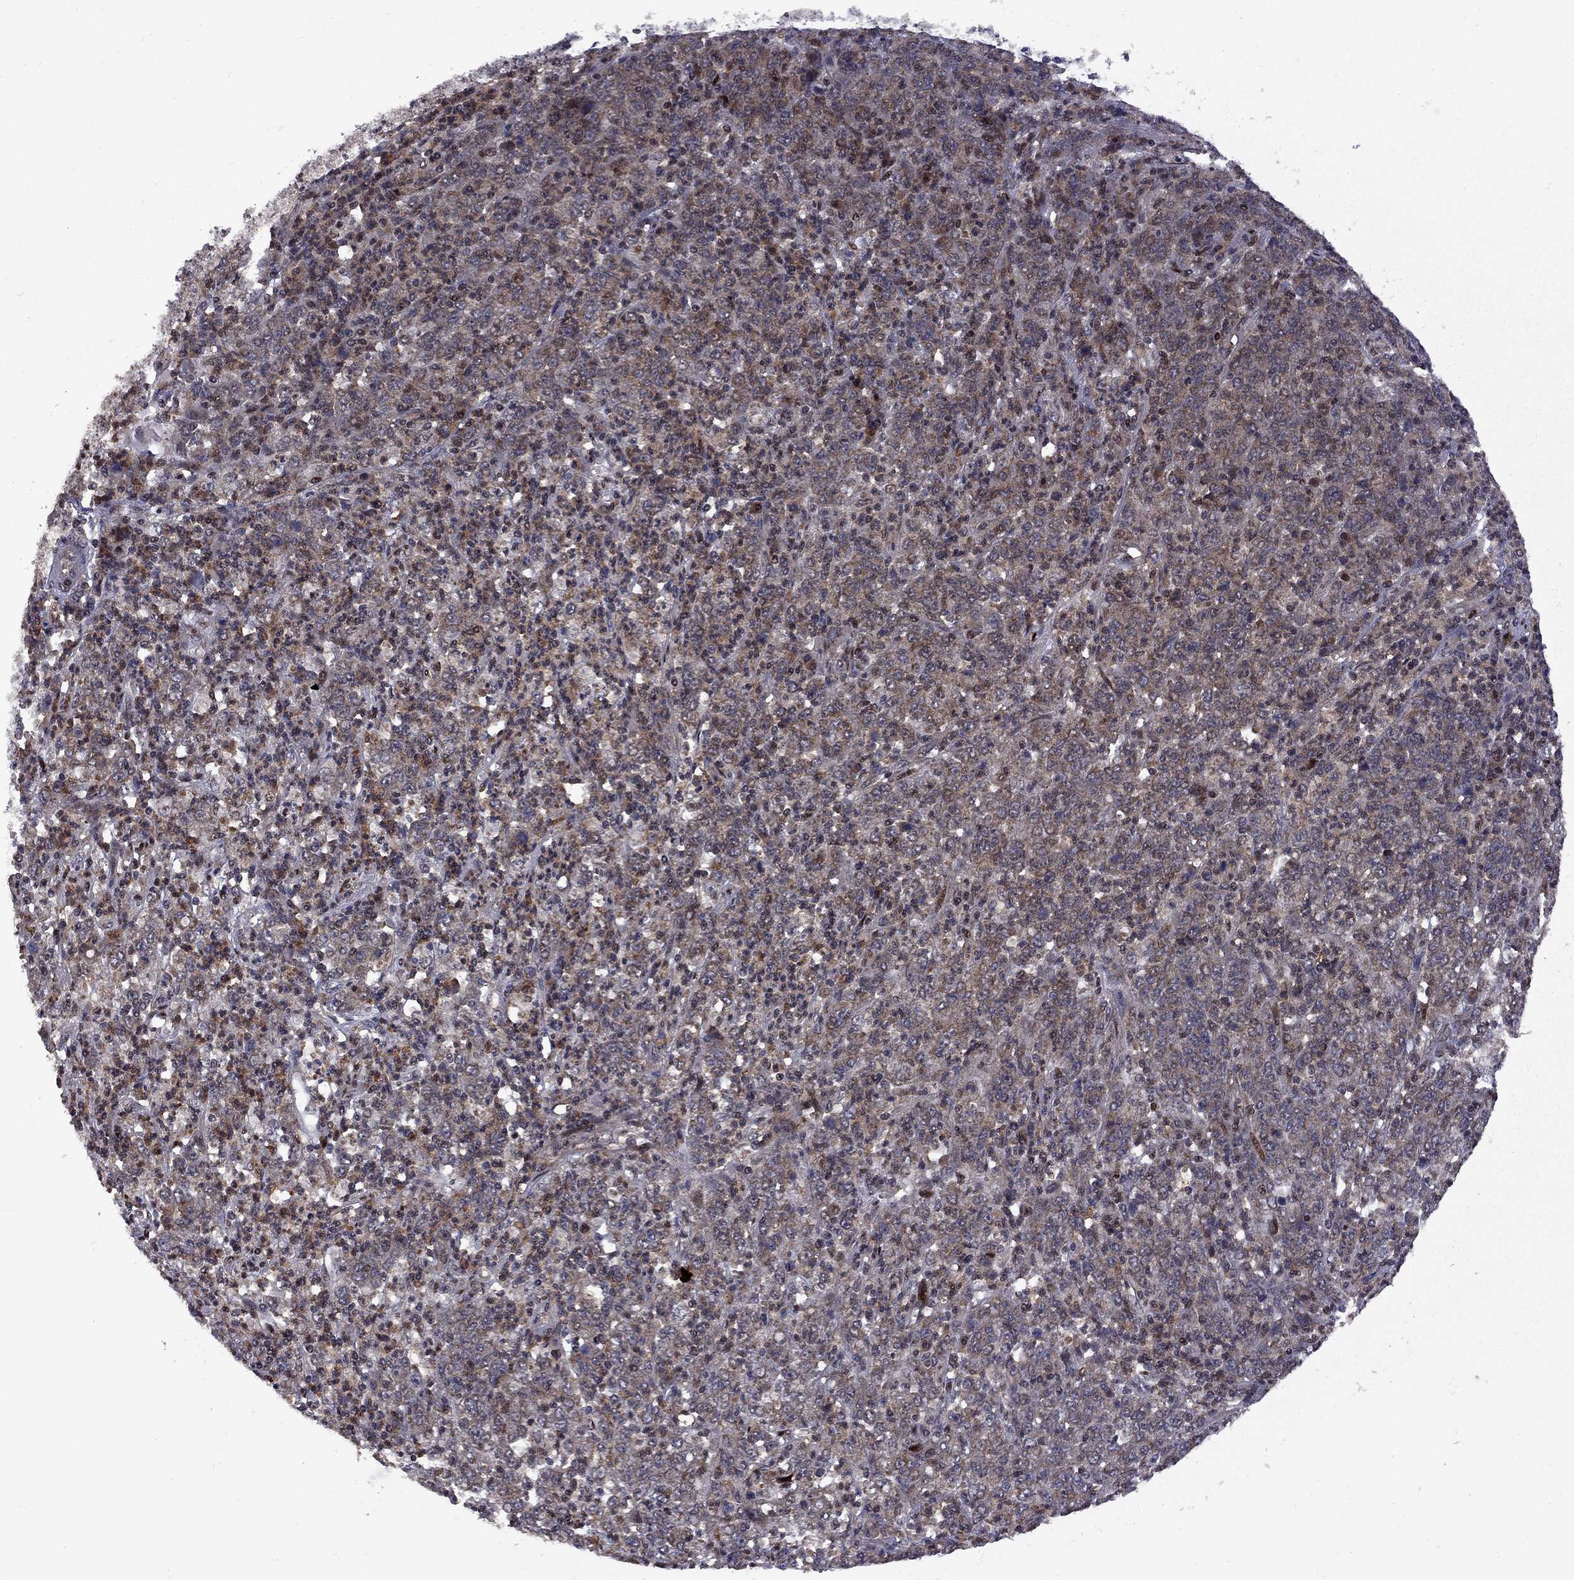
{"staining": {"intensity": "moderate", "quantity": ">75%", "location": "cytoplasmic/membranous"}, "tissue": "stomach cancer", "cell_type": "Tumor cells", "image_type": "cancer", "snomed": [{"axis": "morphology", "description": "Adenocarcinoma, NOS"}, {"axis": "topography", "description": "Stomach, lower"}], "caption": "Stomach cancer (adenocarcinoma) stained with a brown dye shows moderate cytoplasmic/membranous positive positivity in about >75% of tumor cells.", "gene": "IPP", "patient": {"sex": "female", "age": 71}}